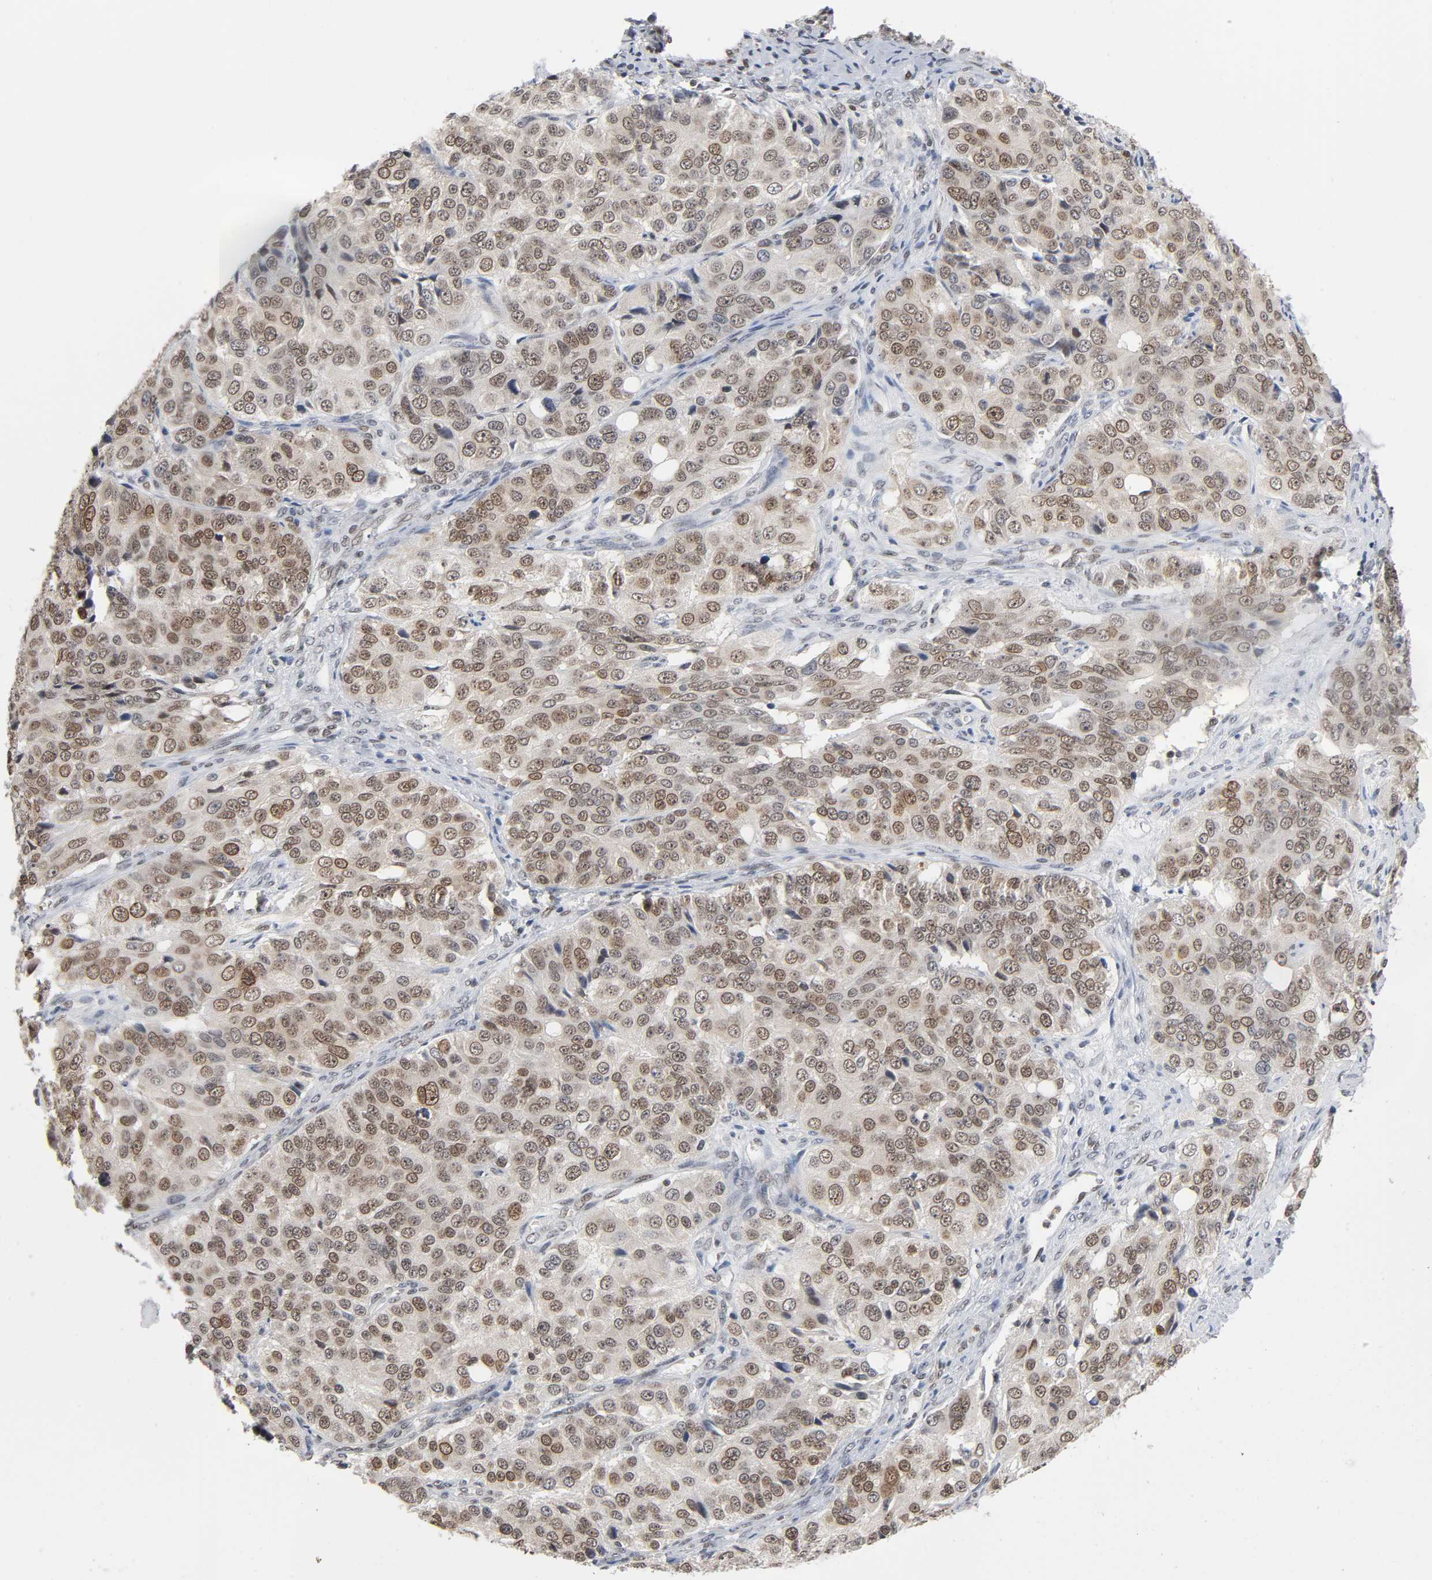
{"staining": {"intensity": "strong", "quantity": ">75%", "location": "nuclear"}, "tissue": "ovarian cancer", "cell_type": "Tumor cells", "image_type": "cancer", "snomed": [{"axis": "morphology", "description": "Carcinoma, endometroid"}, {"axis": "topography", "description": "Ovary"}], "caption": "IHC of human ovarian cancer demonstrates high levels of strong nuclear positivity in about >75% of tumor cells. (brown staining indicates protein expression, while blue staining denotes nuclei).", "gene": "SUMO1", "patient": {"sex": "female", "age": 51}}